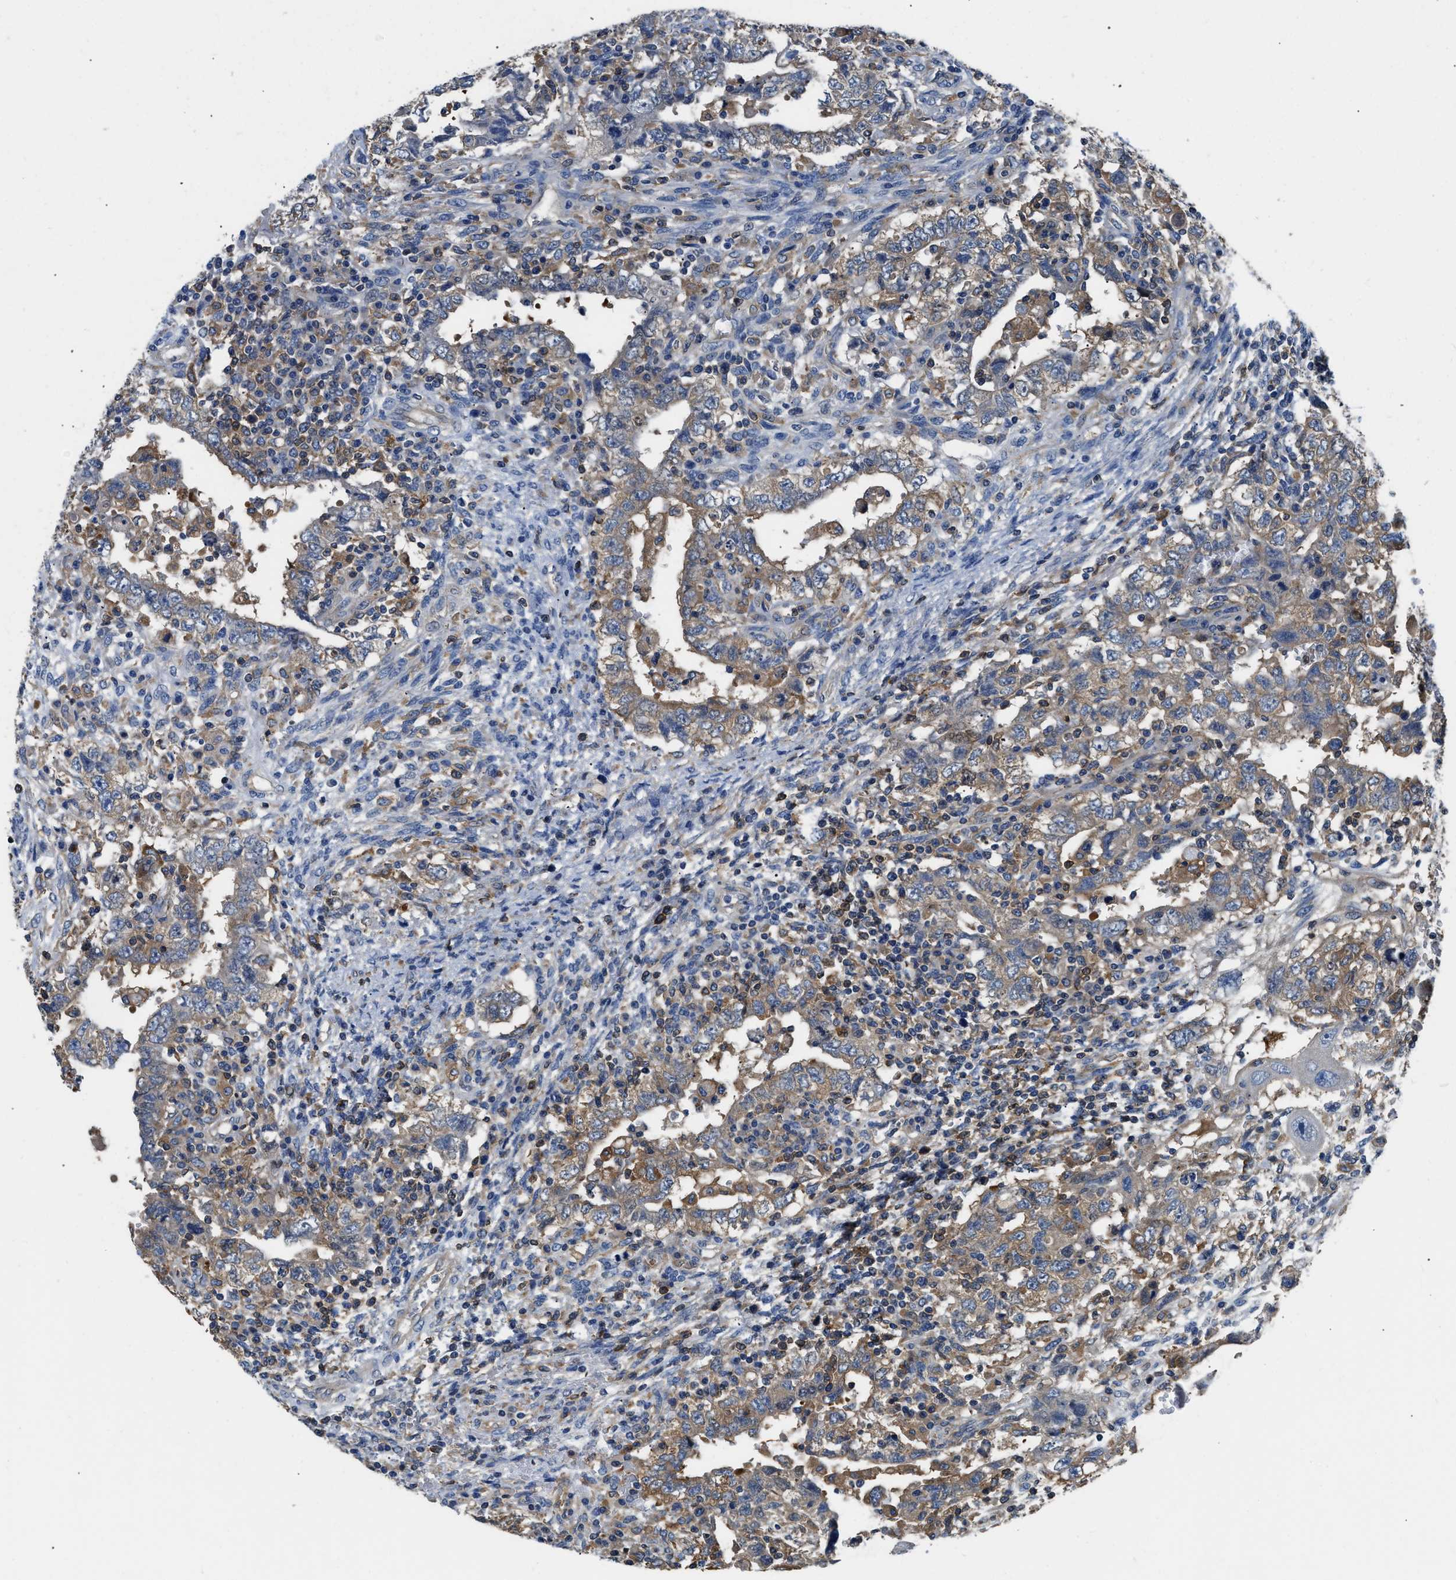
{"staining": {"intensity": "weak", "quantity": "<25%", "location": "cytoplasmic/membranous"}, "tissue": "testis cancer", "cell_type": "Tumor cells", "image_type": "cancer", "snomed": [{"axis": "morphology", "description": "Carcinoma, Embryonal, NOS"}, {"axis": "topography", "description": "Testis"}], "caption": "There is no significant staining in tumor cells of embryonal carcinoma (testis).", "gene": "PKM", "patient": {"sex": "male", "age": 26}}